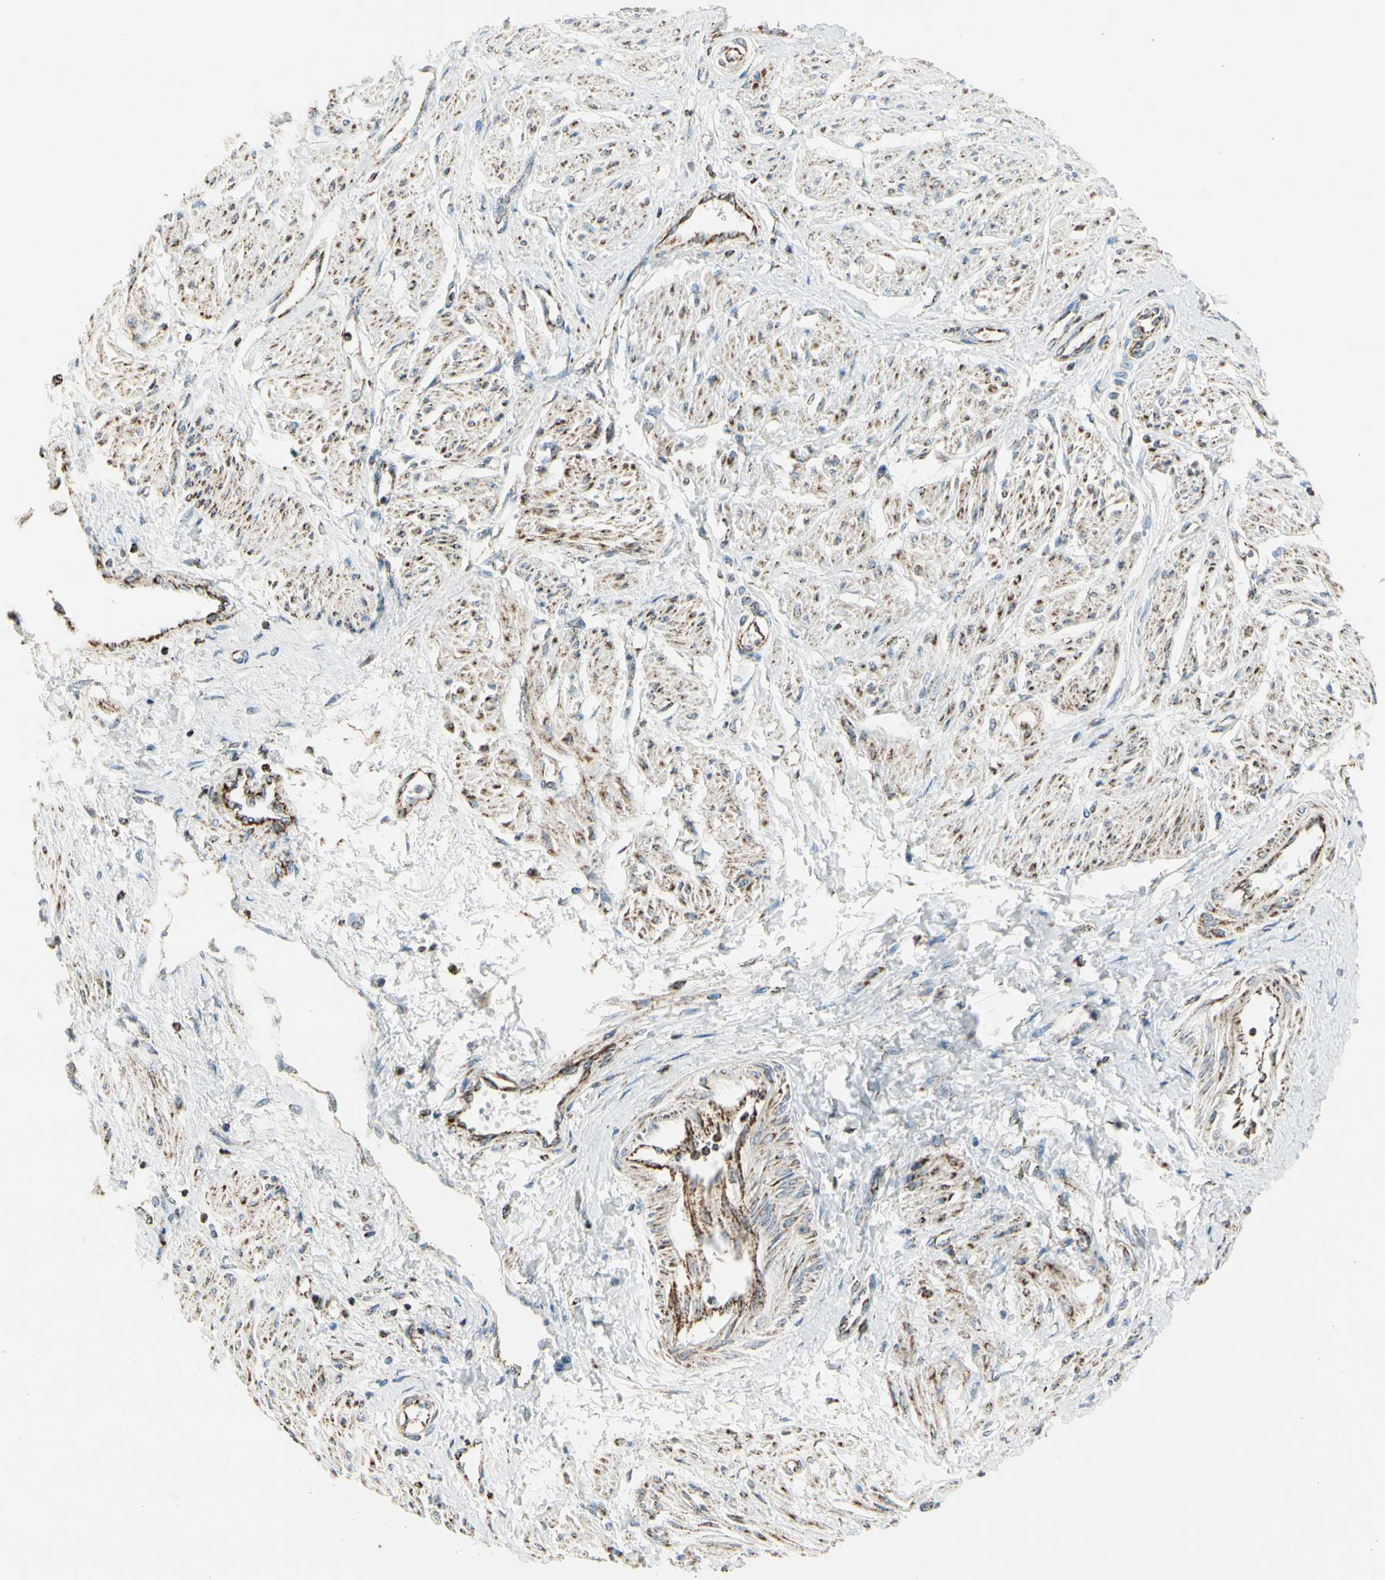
{"staining": {"intensity": "moderate", "quantity": "25%-75%", "location": "cytoplasmic/membranous"}, "tissue": "smooth muscle", "cell_type": "Smooth muscle cells", "image_type": "normal", "snomed": [{"axis": "morphology", "description": "Normal tissue, NOS"}, {"axis": "topography", "description": "Smooth muscle"}, {"axis": "topography", "description": "Uterus"}], "caption": "Protein expression analysis of unremarkable human smooth muscle reveals moderate cytoplasmic/membranous staining in approximately 25%-75% of smooth muscle cells. The staining is performed using DAB (3,3'-diaminobenzidine) brown chromogen to label protein expression. The nuclei are counter-stained blue using hematoxylin.", "gene": "ME2", "patient": {"sex": "female", "age": 39}}